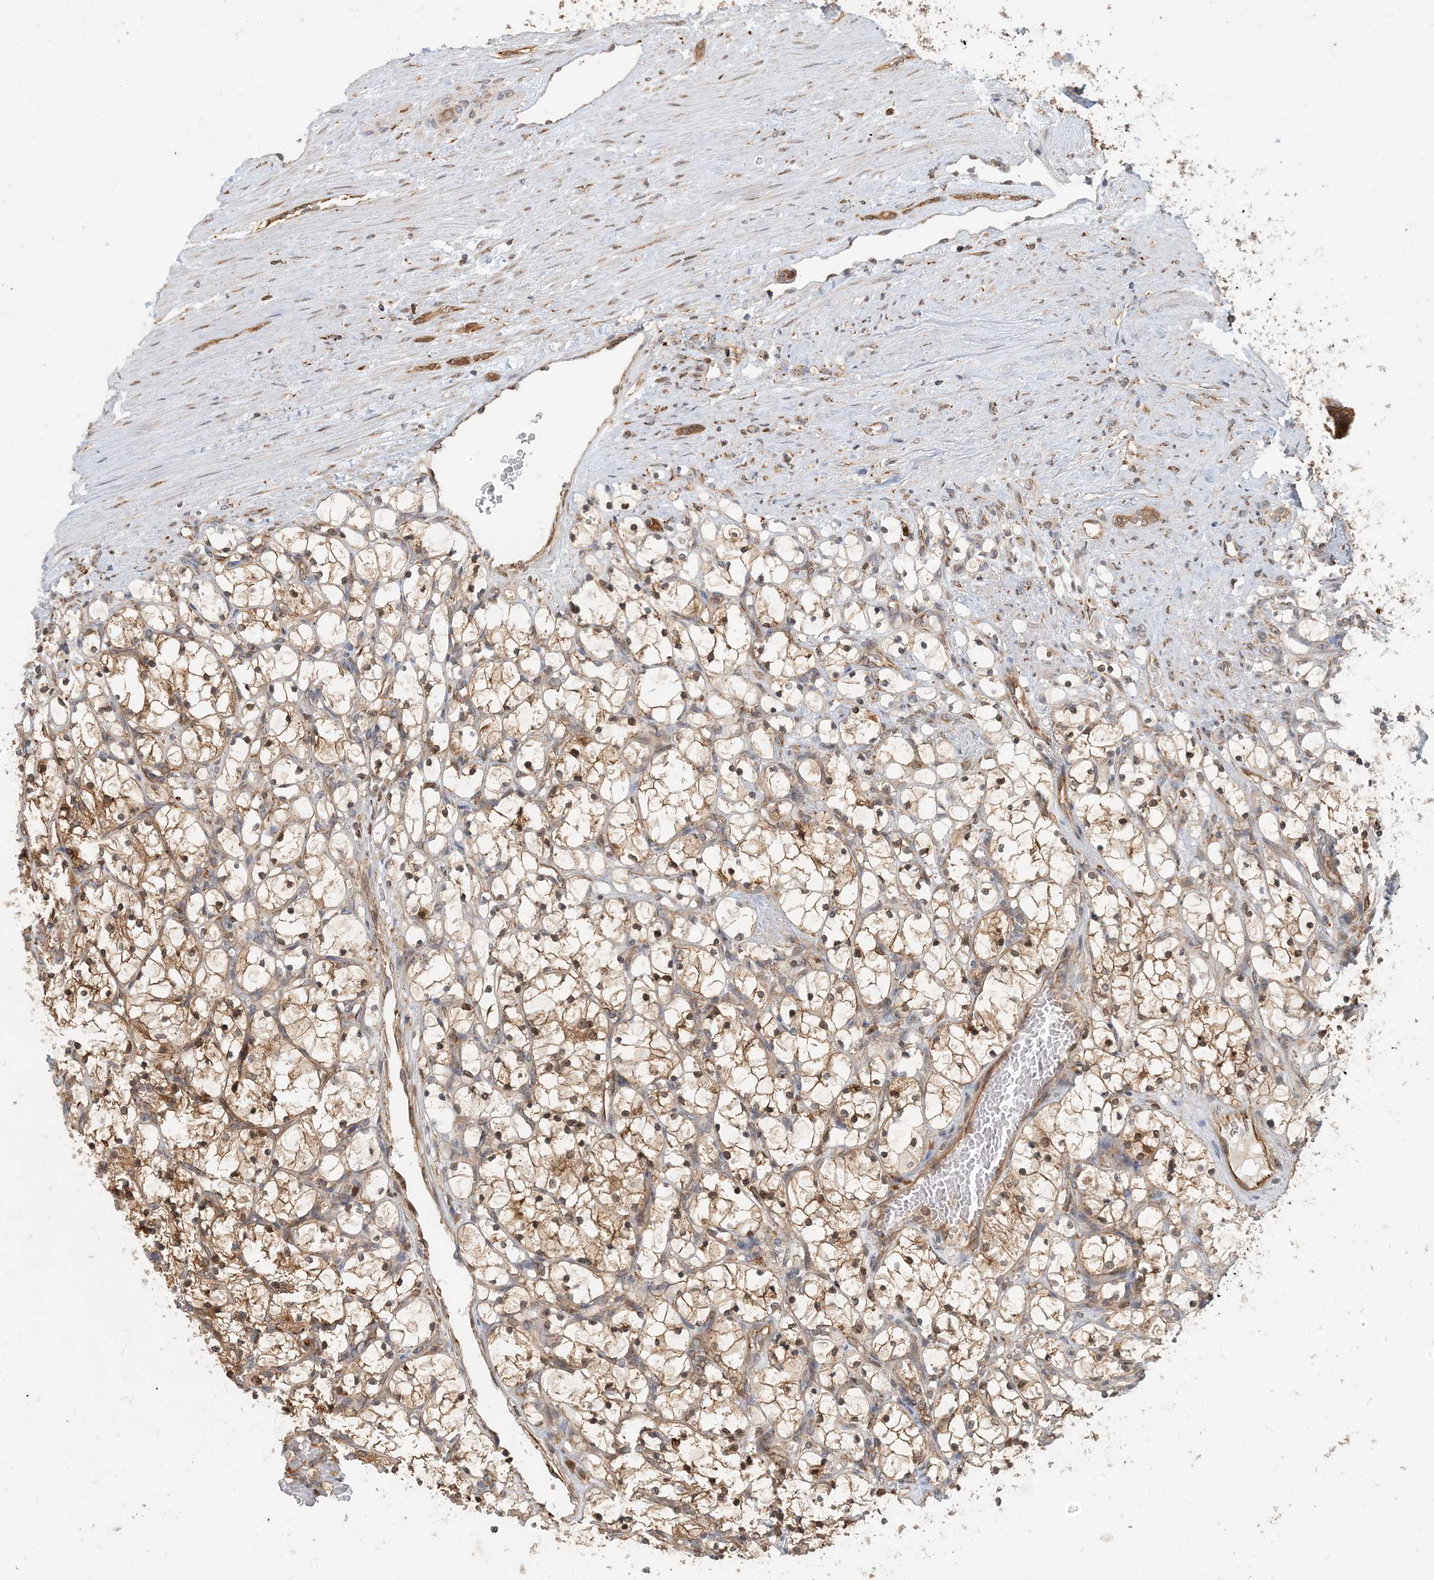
{"staining": {"intensity": "moderate", "quantity": ">75%", "location": "cytoplasmic/membranous"}, "tissue": "renal cancer", "cell_type": "Tumor cells", "image_type": "cancer", "snomed": [{"axis": "morphology", "description": "Adenocarcinoma, NOS"}, {"axis": "topography", "description": "Kidney"}], "caption": "The photomicrograph displays staining of renal adenocarcinoma, revealing moderate cytoplasmic/membranous protein positivity (brown color) within tumor cells. (DAB (3,3'-diaminobenzidine) = brown stain, brightfield microscopy at high magnification).", "gene": "HNMT", "patient": {"sex": "female", "age": 69}}